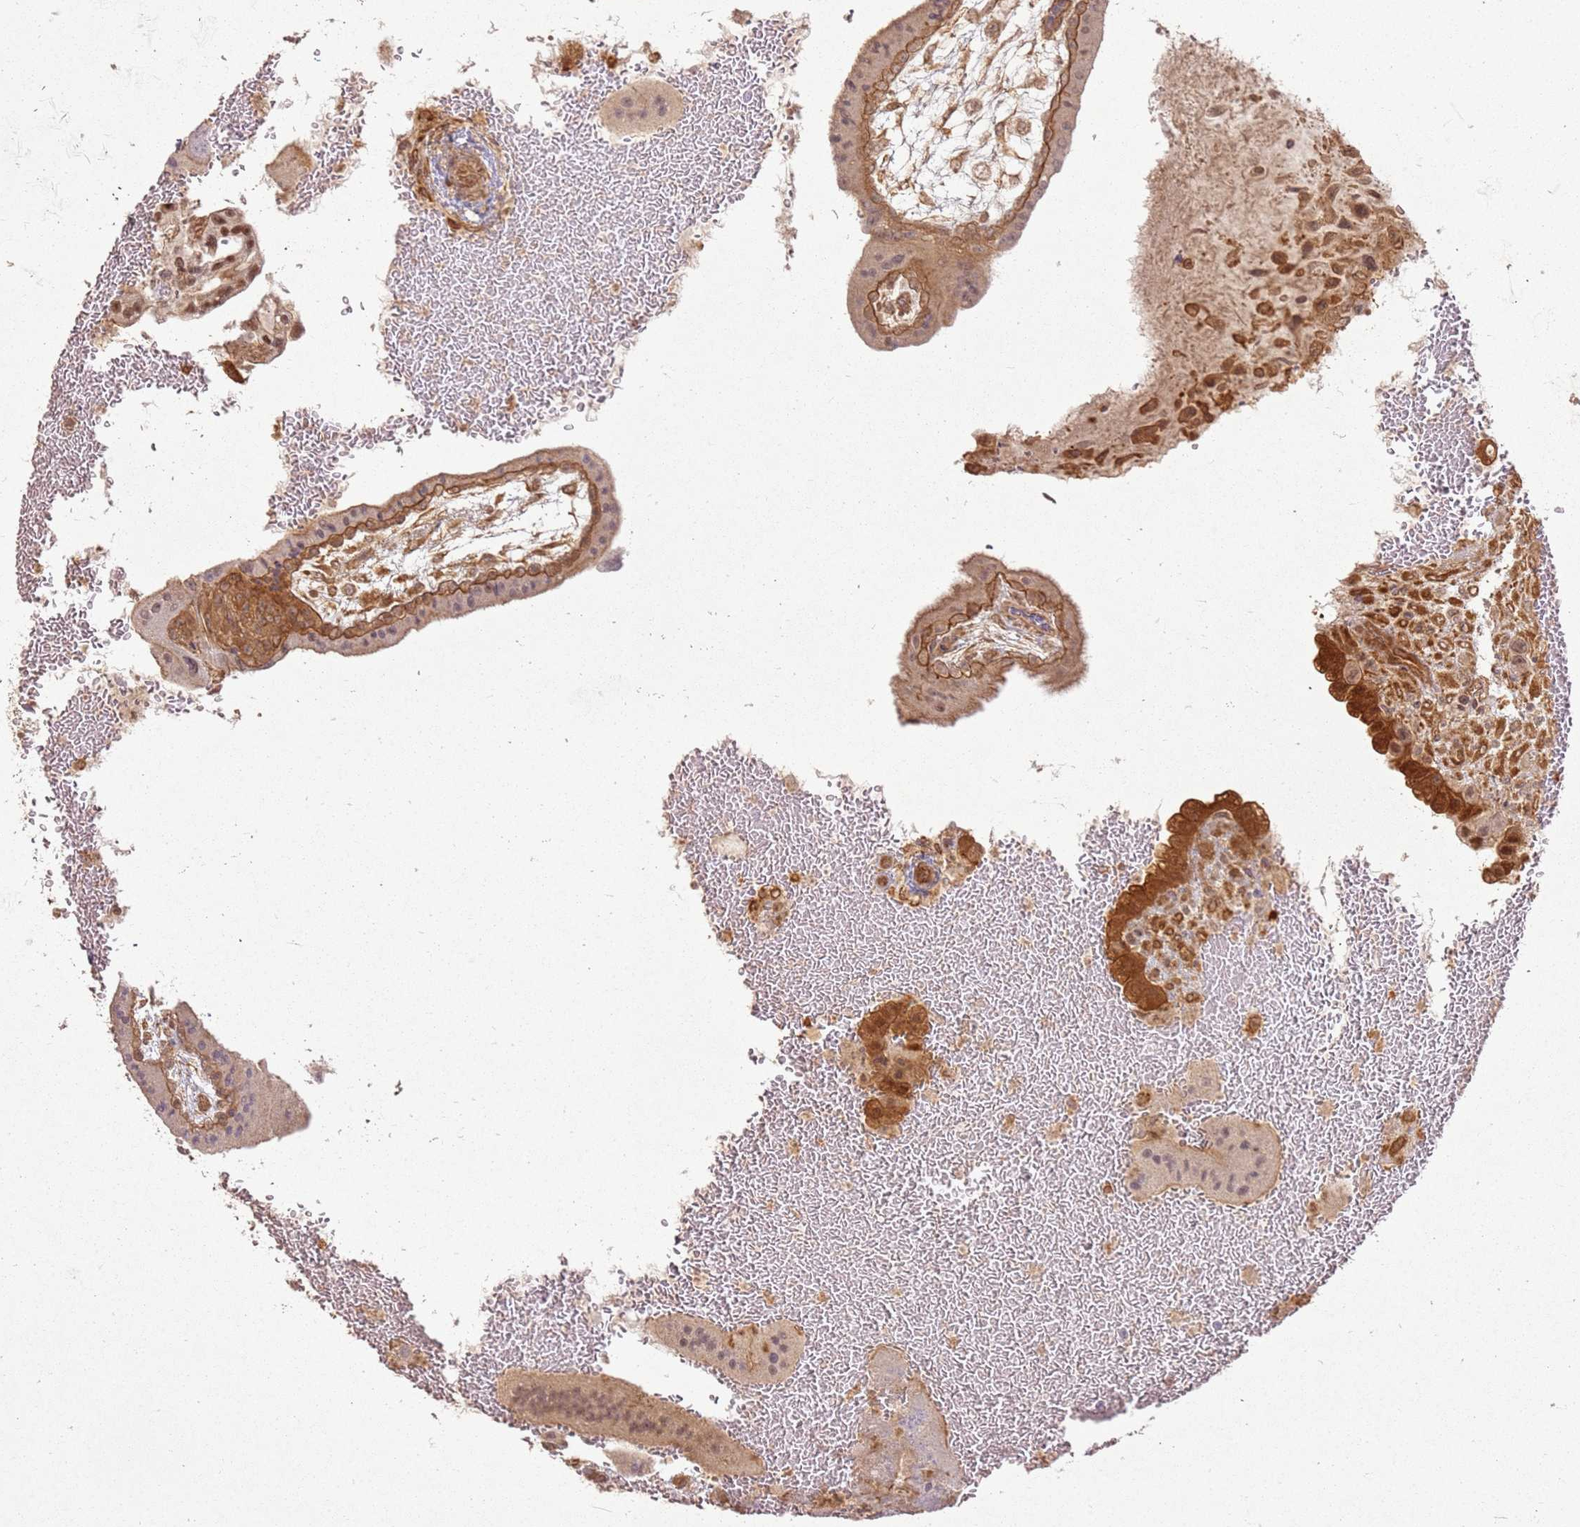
{"staining": {"intensity": "strong", "quantity": "25%-75%", "location": "cytoplasmic/membranous"}, "tissue": "placenta", "cell_type": "Trophoblastic cells", "image_type": "normal", "snomed": [{"axis": "morphology", "description": "Normal tissue, NOS"}, {"axis": "topography", "description": "Placenta"}], "caption": "Placenta stained with IHC shows strong cytoplasmic/membranous expression in about 25%-75% of trophoblastic cells.", "gene": "ZNF776", "patient": {"sex": "female", "age": 35}}